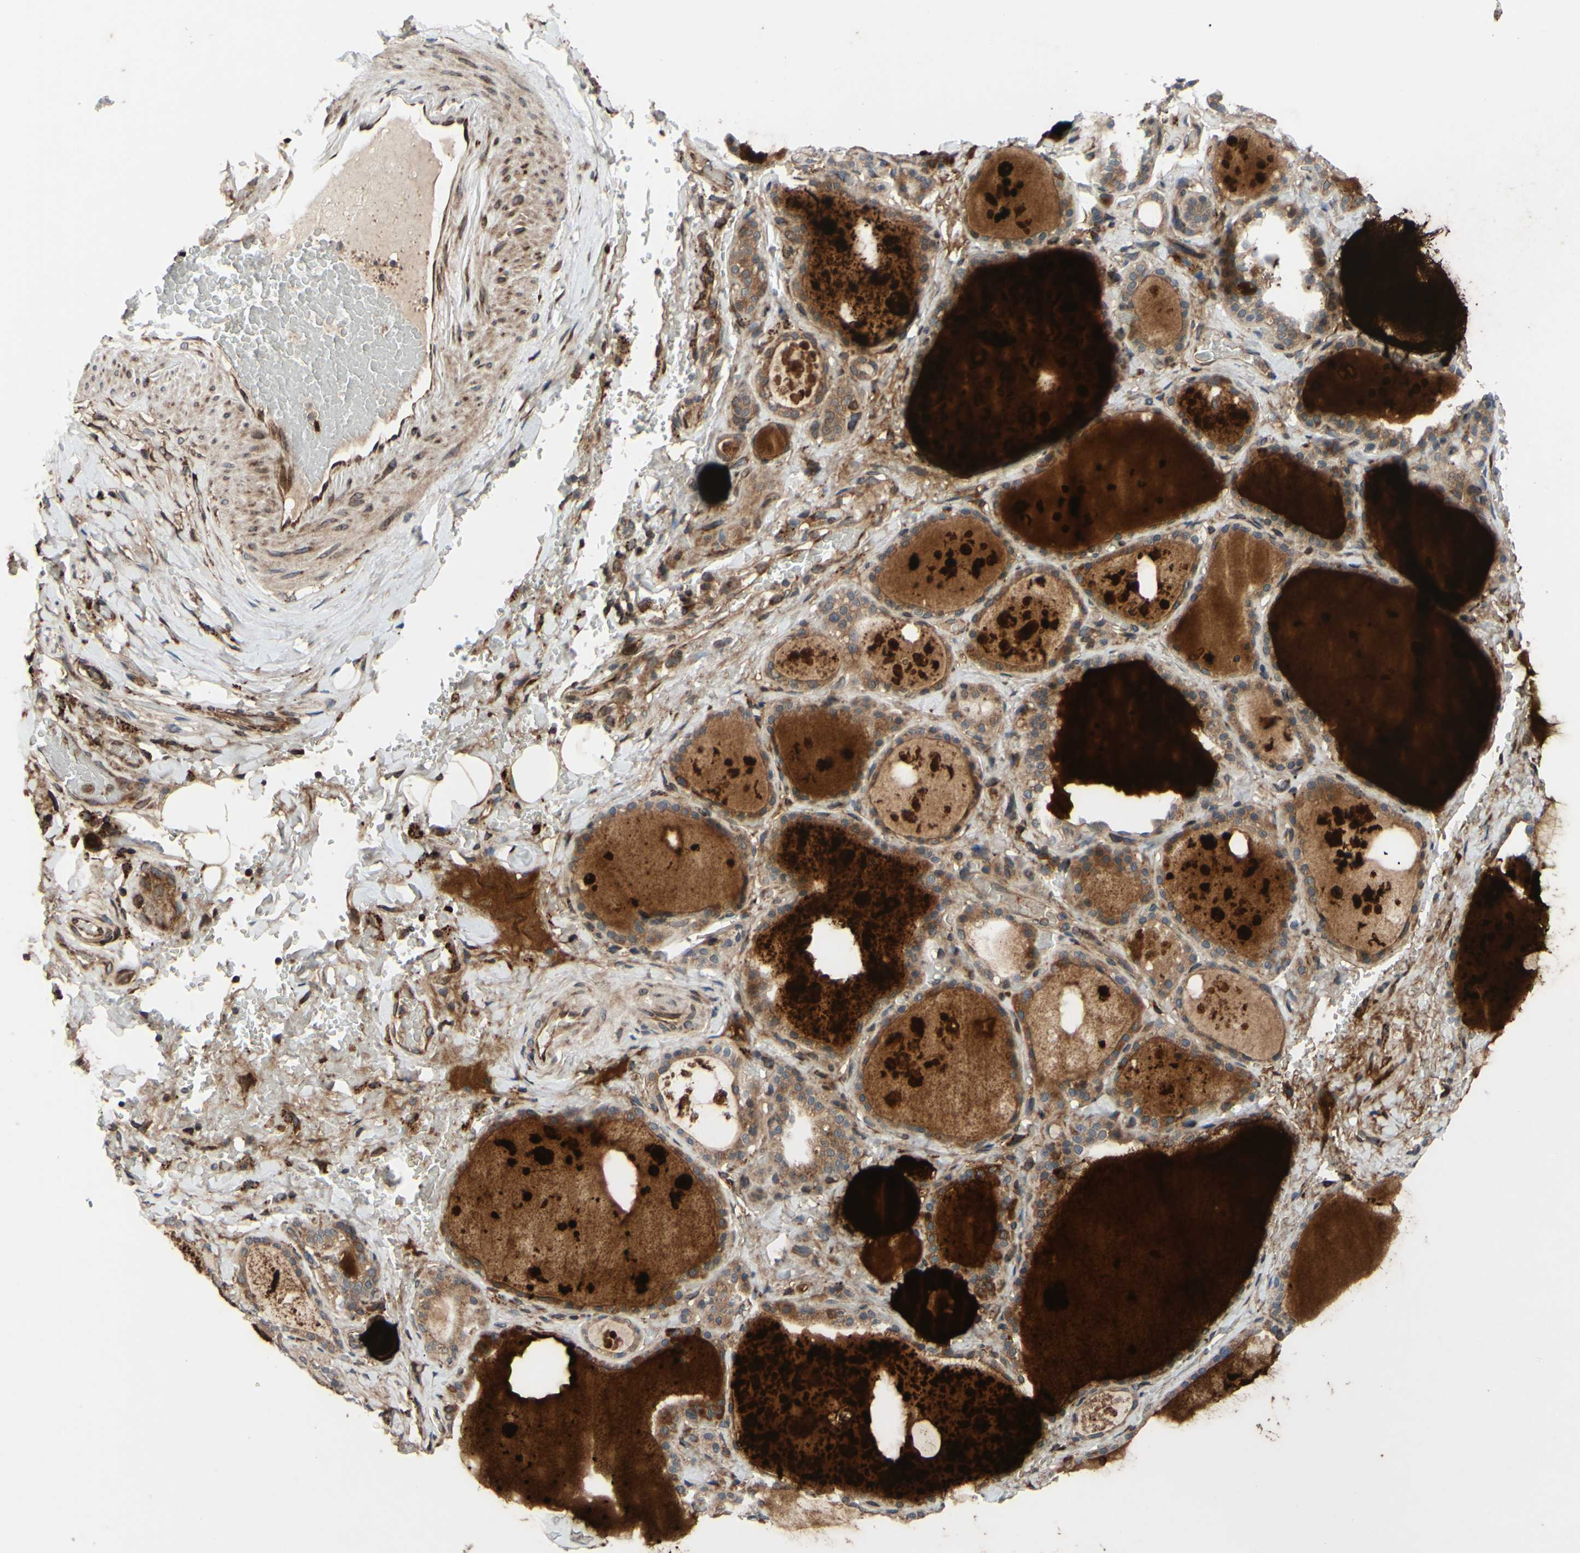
{"staining": {"intensity": "moderate", "quantity": ">75%", "location": "cytoplasmic/membranous"}, "tissue": "thyroid gland", "cell_type": "Glandular cells", "image_type": "normal", "snomed": [{"axis": "morphology", "description": "Normal tissue, NOS"}, {"axis": "topography", "description": "Thyroid gland"}], "caption": "IHC (DAB (3,3'-diaminobenzidine)) staining of unremarkable human thyroid gland demonstrates moderate cytoplasmic/membranous protein staining in approximately >75% of glandular cells.", "gene": "PRAF2", "patient": {"sex": "male", "age": 61}}